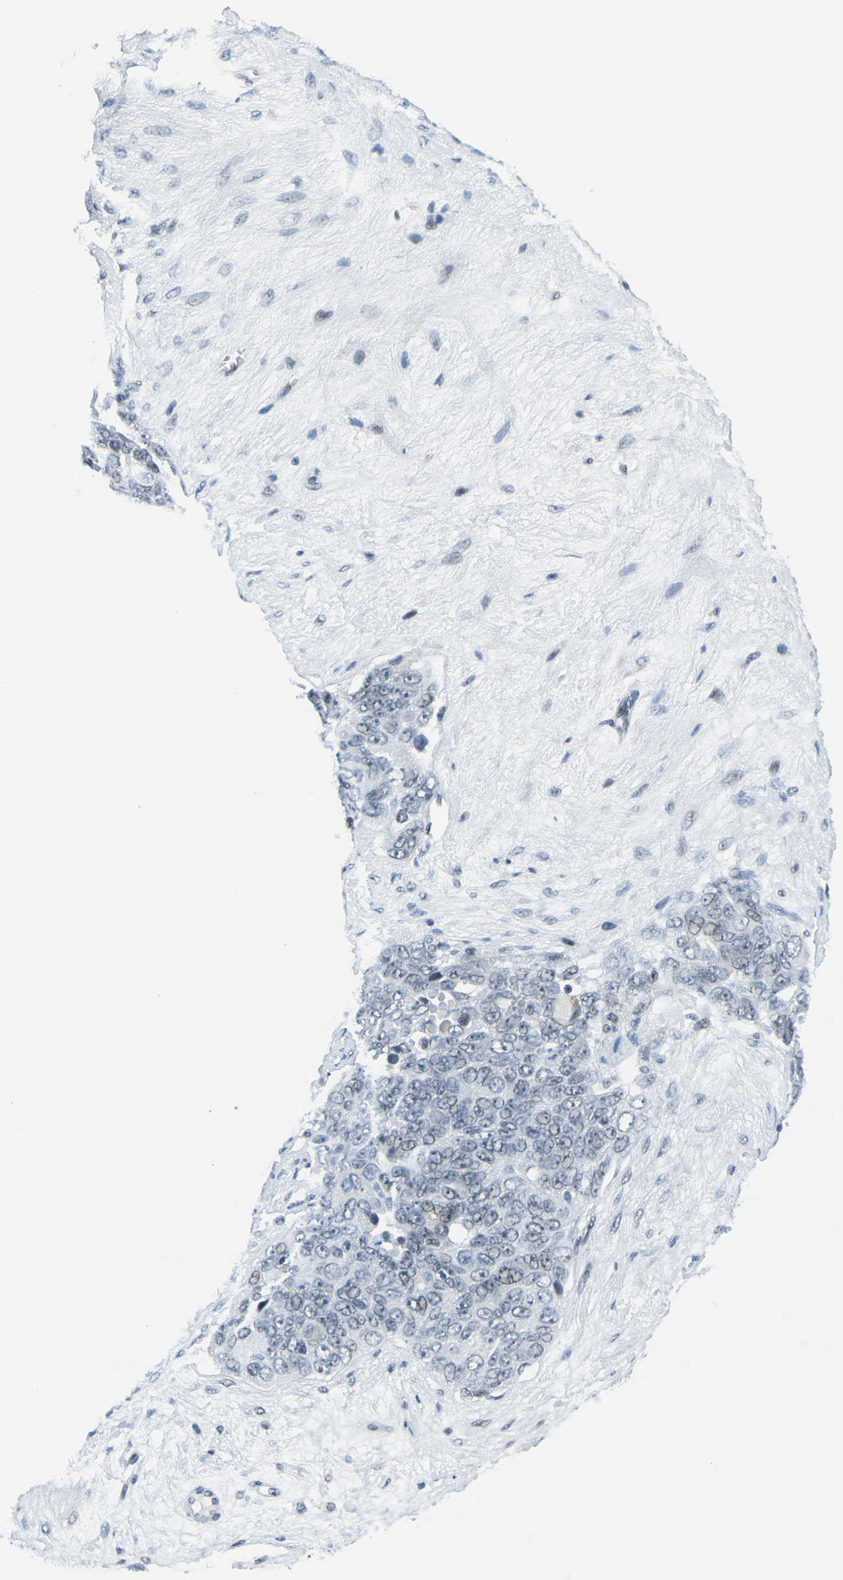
{"staining": {"intensity": "negative", "quantity": "none", "location": "none"}, "tissue": "ovarian cancer", "cell_type": "Tumor cells", "image_type": "cancer", "snomed": [{"axis": "morphology", "description": "Carcinoma, endometroid"}, {"axis": "topography", "description": "Ovary"}], "caption": "Immunohistochemical staining of human endometroid carcinoma (ovarian) displays no significant staining in tumor cells.", "gene": "PRPF8", "patient": {"sex": "female", "age": 51}}